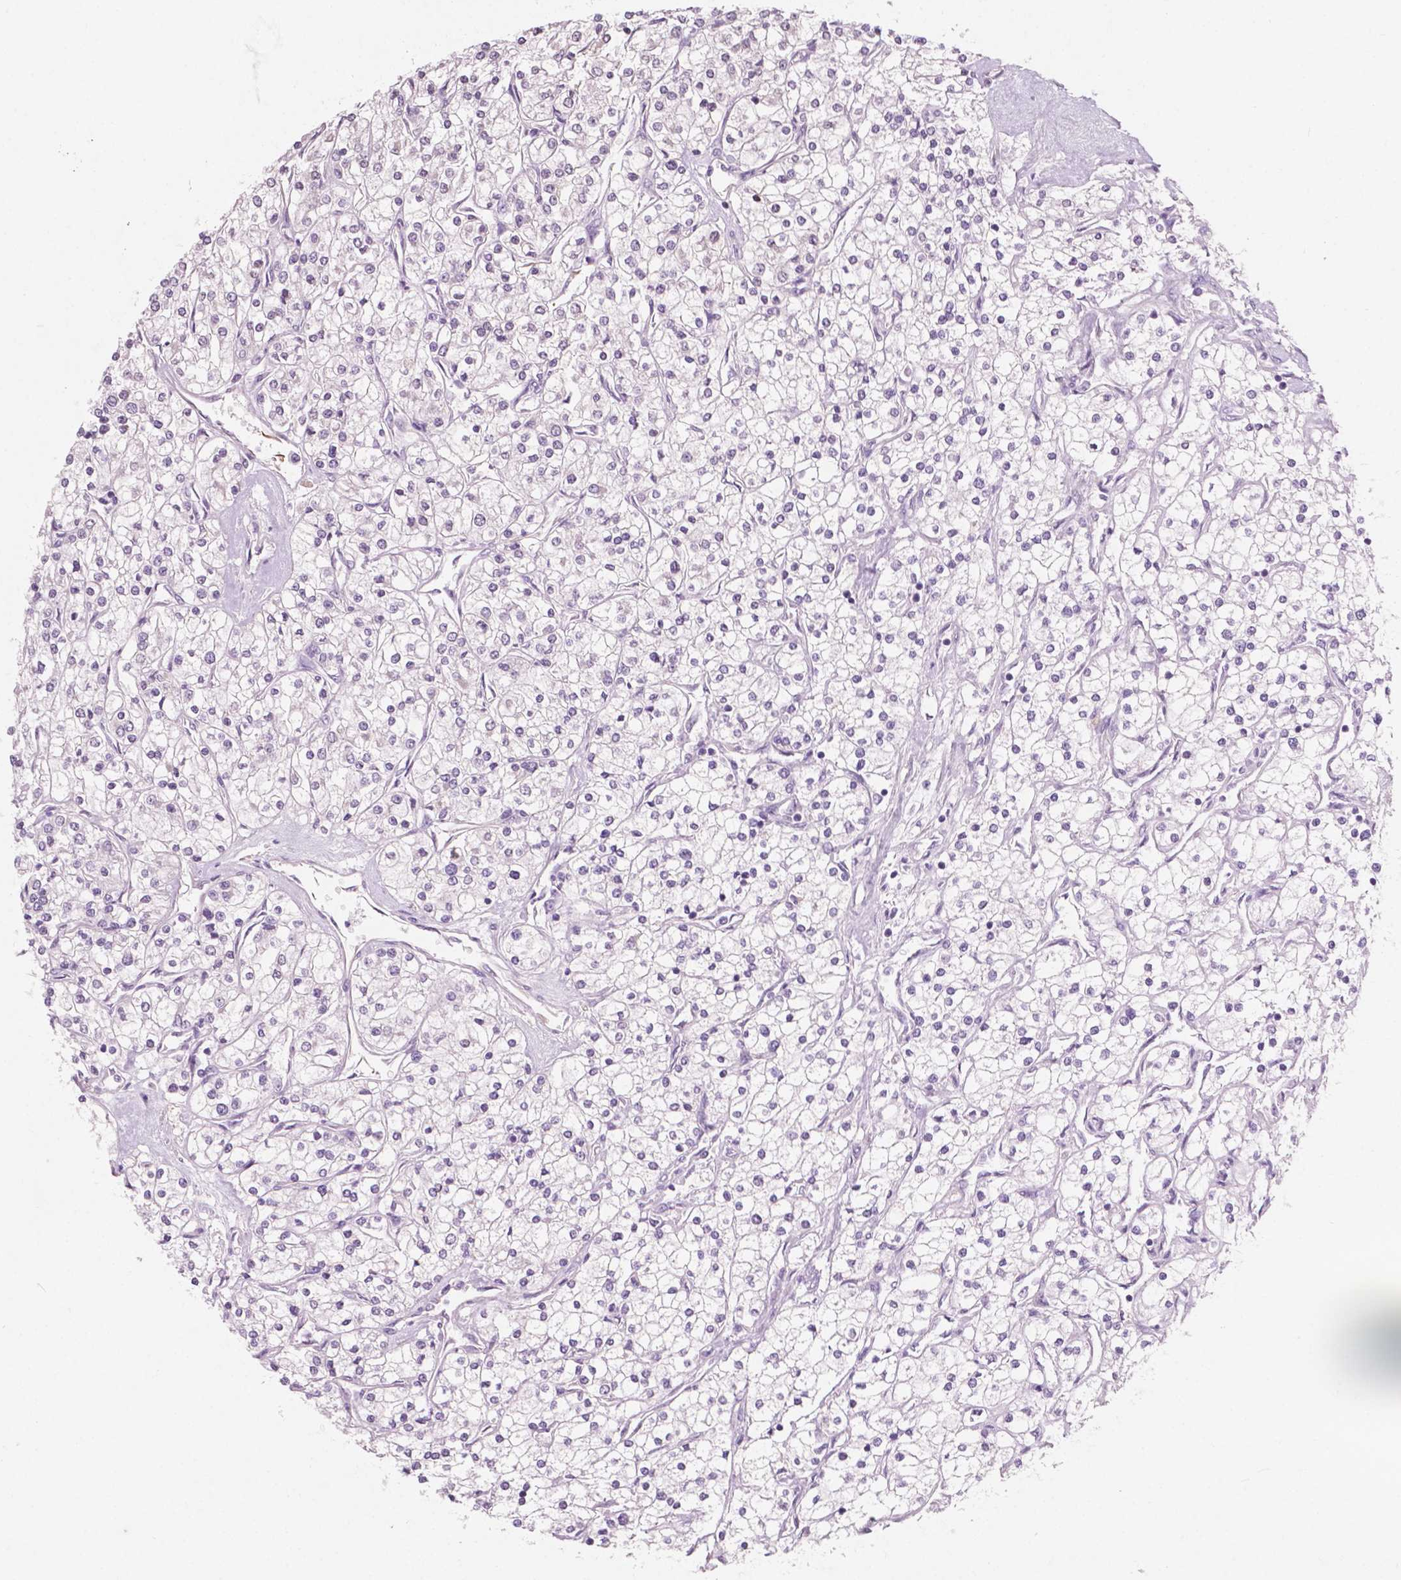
{"staining": {"intensity": "negative", "quantity": "none", "location": "none"}, "tissue": "renal cancer", "cell_type": "Tumor cells", "image_type": "cancer", "snomed": [{"axis": "morphology", "description": "Adenocarcinoma, NOS"}, {"axis": "topography", "description": "Kidney"}], "caption": "A high-resolution photomicrograph shows IHC staining of renal cancer, which reveals no significant staining in tumor cells.", "gene": "AWAT1", "patient": {"sex": "male", "age": 80}}